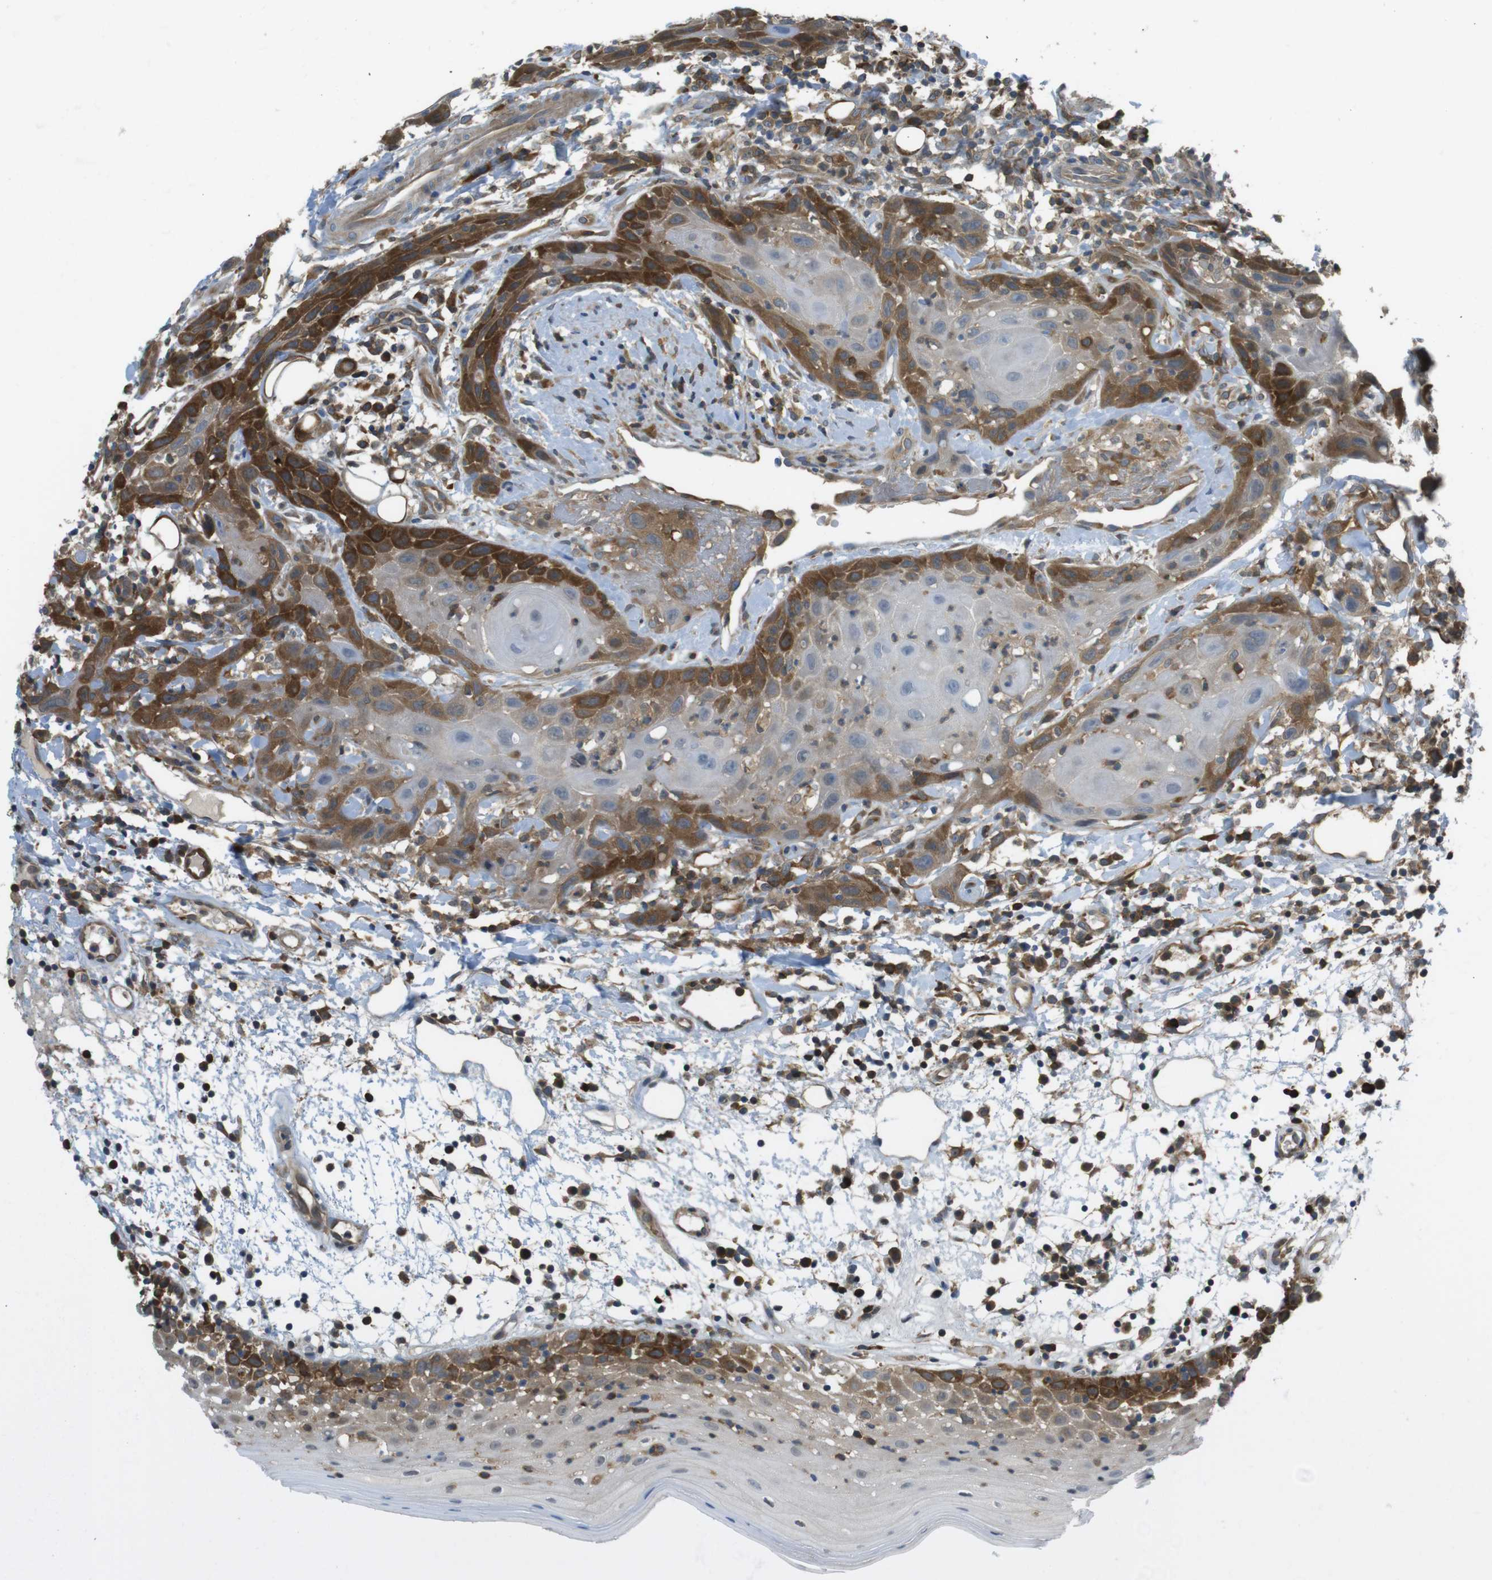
{"staining": {"intensity": "strong", "quantity": "25%-75%", "location": "cytoplasmic/membranous"}, "tissue": "oral mucosa", "cell_type": "Squamous epithelial cells", "image_type": "normal", "snomed": [{"axis": "morphology", "description": "Normal tissue, NOS"}, {"axis": "morphology", "description": "Squamous cell carcinoma, NOS"}, {"axis": "topography", "description": "Skeletal muscle"}, {"axis": "topography", "description": "Oral tissue"}], "caption": "Squamous epithelial cells display strong cytoplasmic/membranous positivity in approximately 25%-75% of cells in unremarkable oral mucosa.", "gene": "MTHFD1L", "patient": {"sex": "male", "age": 71}}